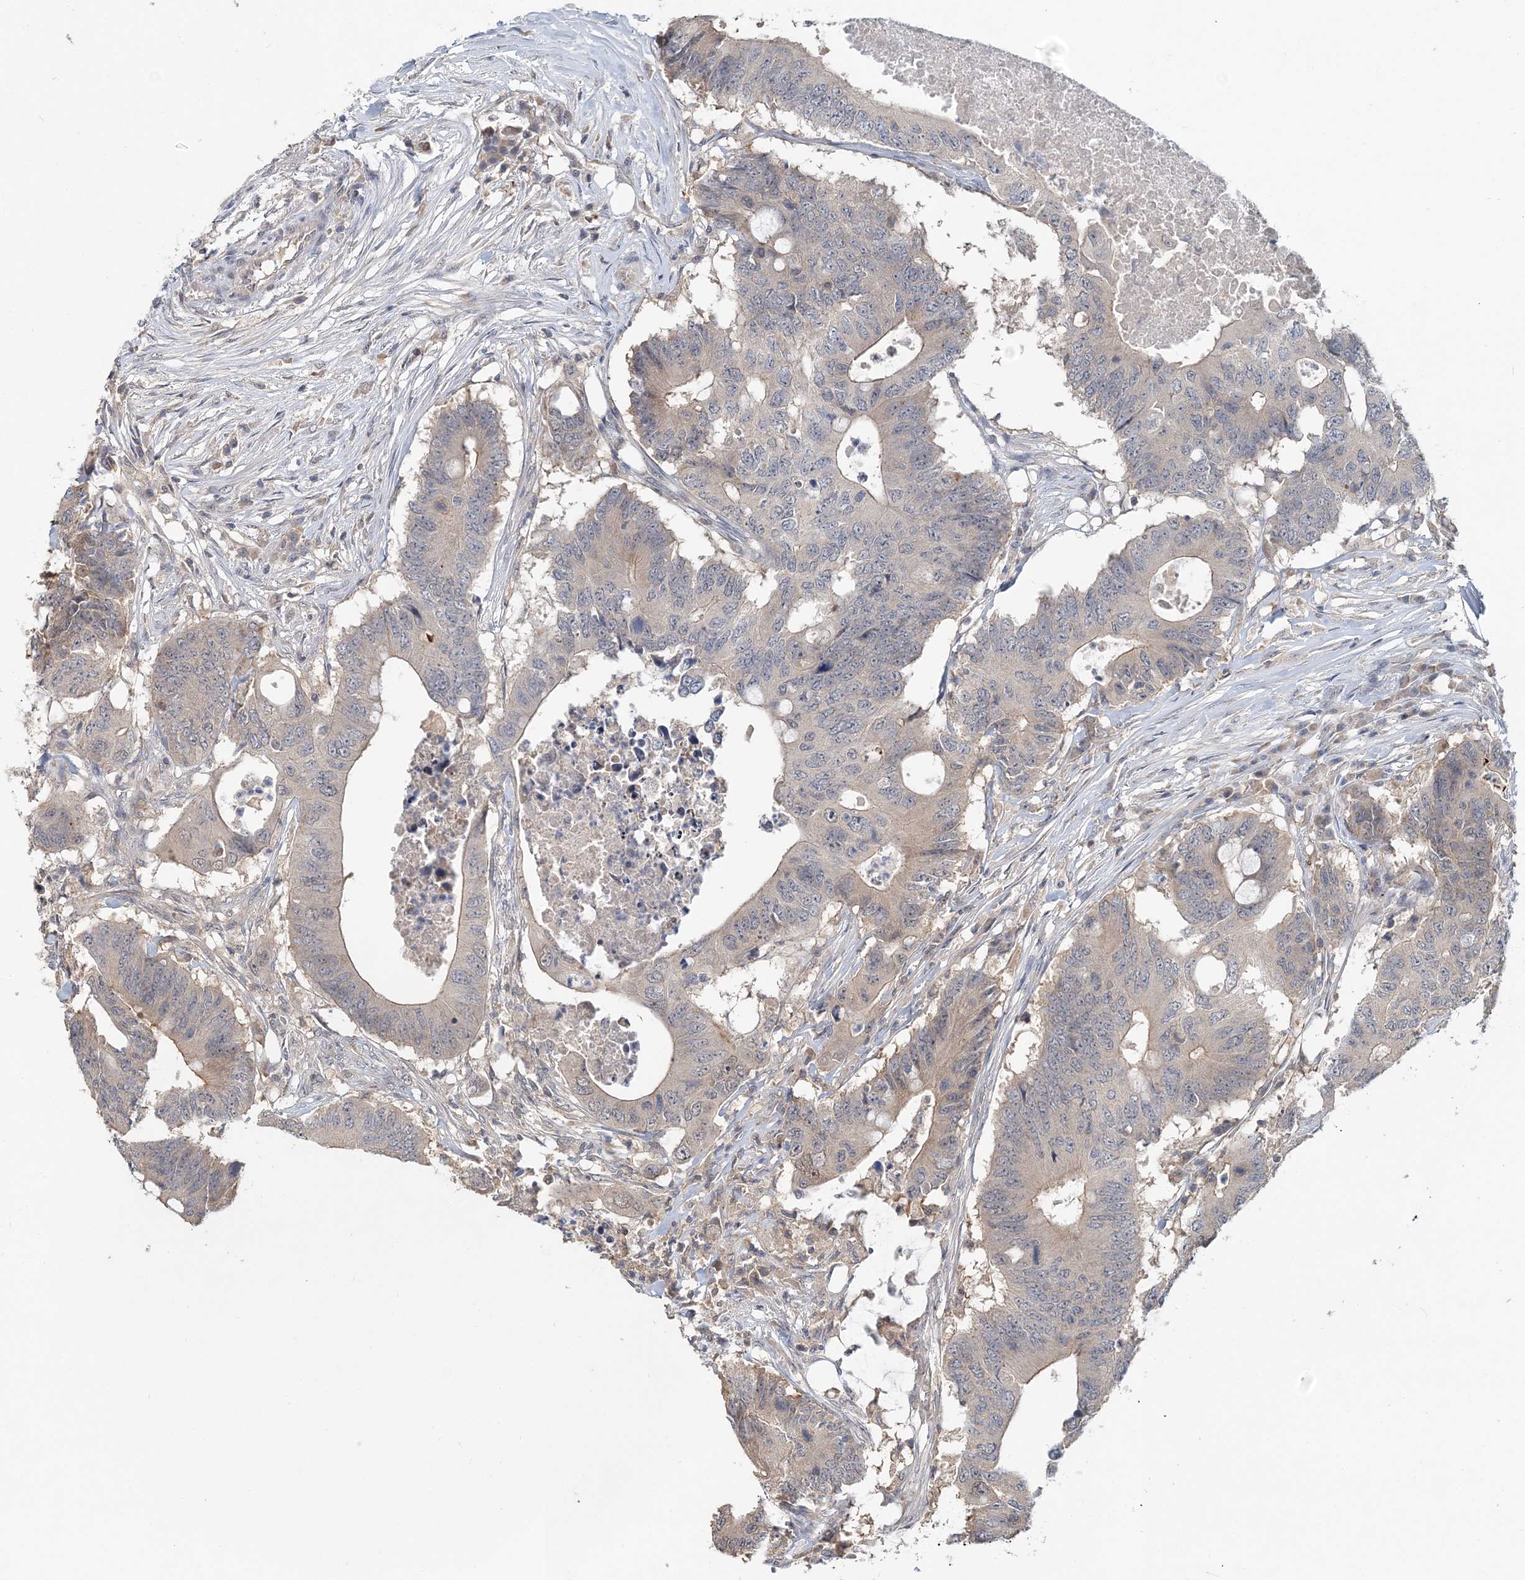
{"staining": {"intensity": "weak", "quantity": "<25%", "location": "cytoplasmic/membranous"}, "tissue": "colorectal cancer", "cell_type": "Tumor cells", "image_type": "cancer", "snomed": [{"axis": "morphology", "description": "Adenocarcinoma, NOS"}, {"axis": "topography", "description": "Colon"}], "caption": "This micrograph is of colorectal cancer stained with immunohistochemistry to label a protein in brown with the nuclei are counter-stained blue. There is no staining in tumor cells.", "gene": "RNF25", "patient": {"sex": "male", "age": 71}}